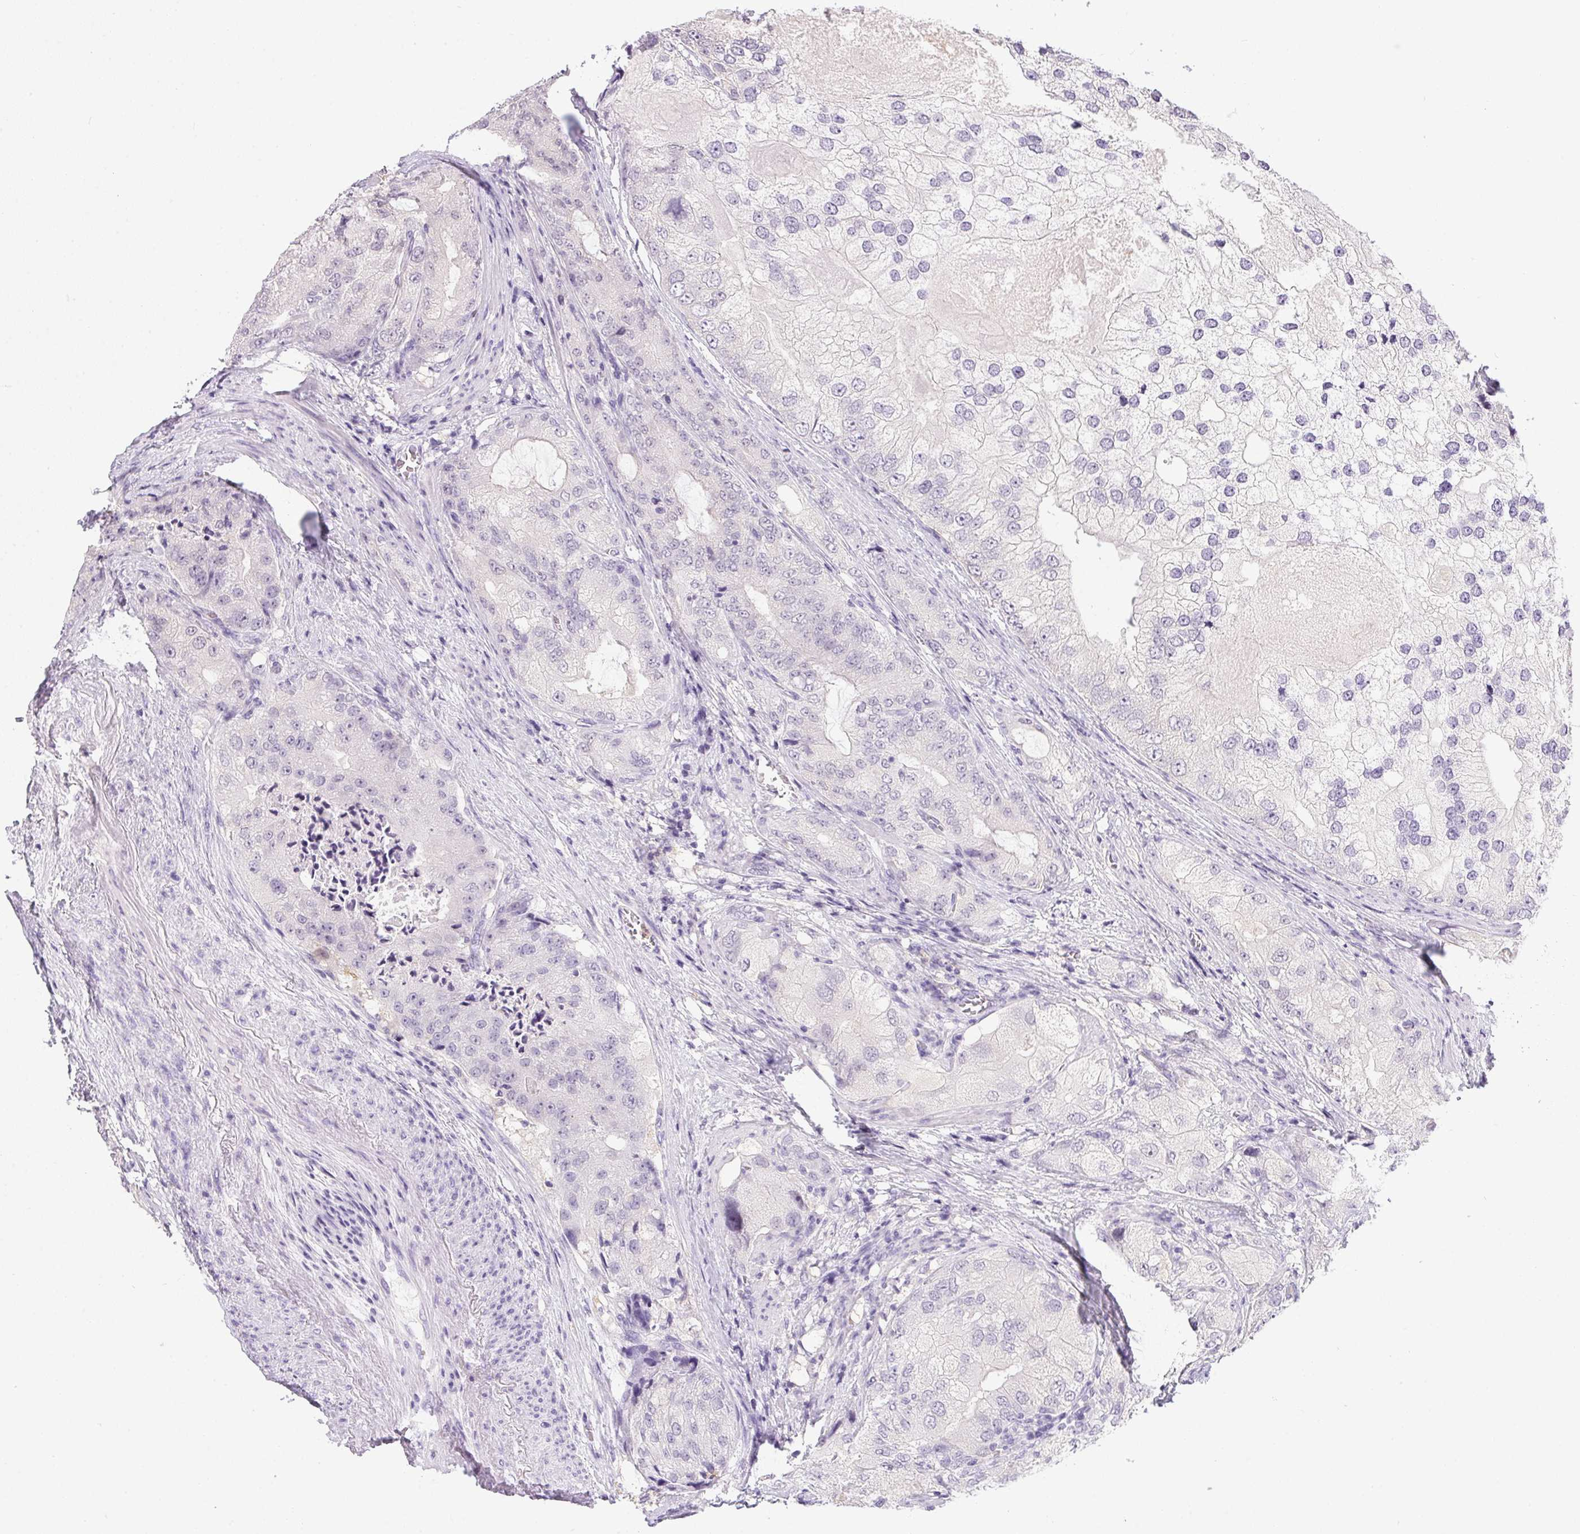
{"staining": {"intensity": "negative", "quantity": "none", "location": "none"}, "tissue": "prostate cancer", "cell_type": "Tumor cells", "image_type": "cancer", "snomed": [{"axis": "morphology", "description": "Adenocarcinoma, High grade"}, {"axis": "topography", "description": "Prostate"}], "caption": "IHC histopathology image of neoplastic tissue: human adenocarcinoma (high-grade) (prostate) stained with DAB reveals no significant protein expression in tumor cells.", "gene": "DNAJC5G", "patient": {"sex": "male", "age": 70}}